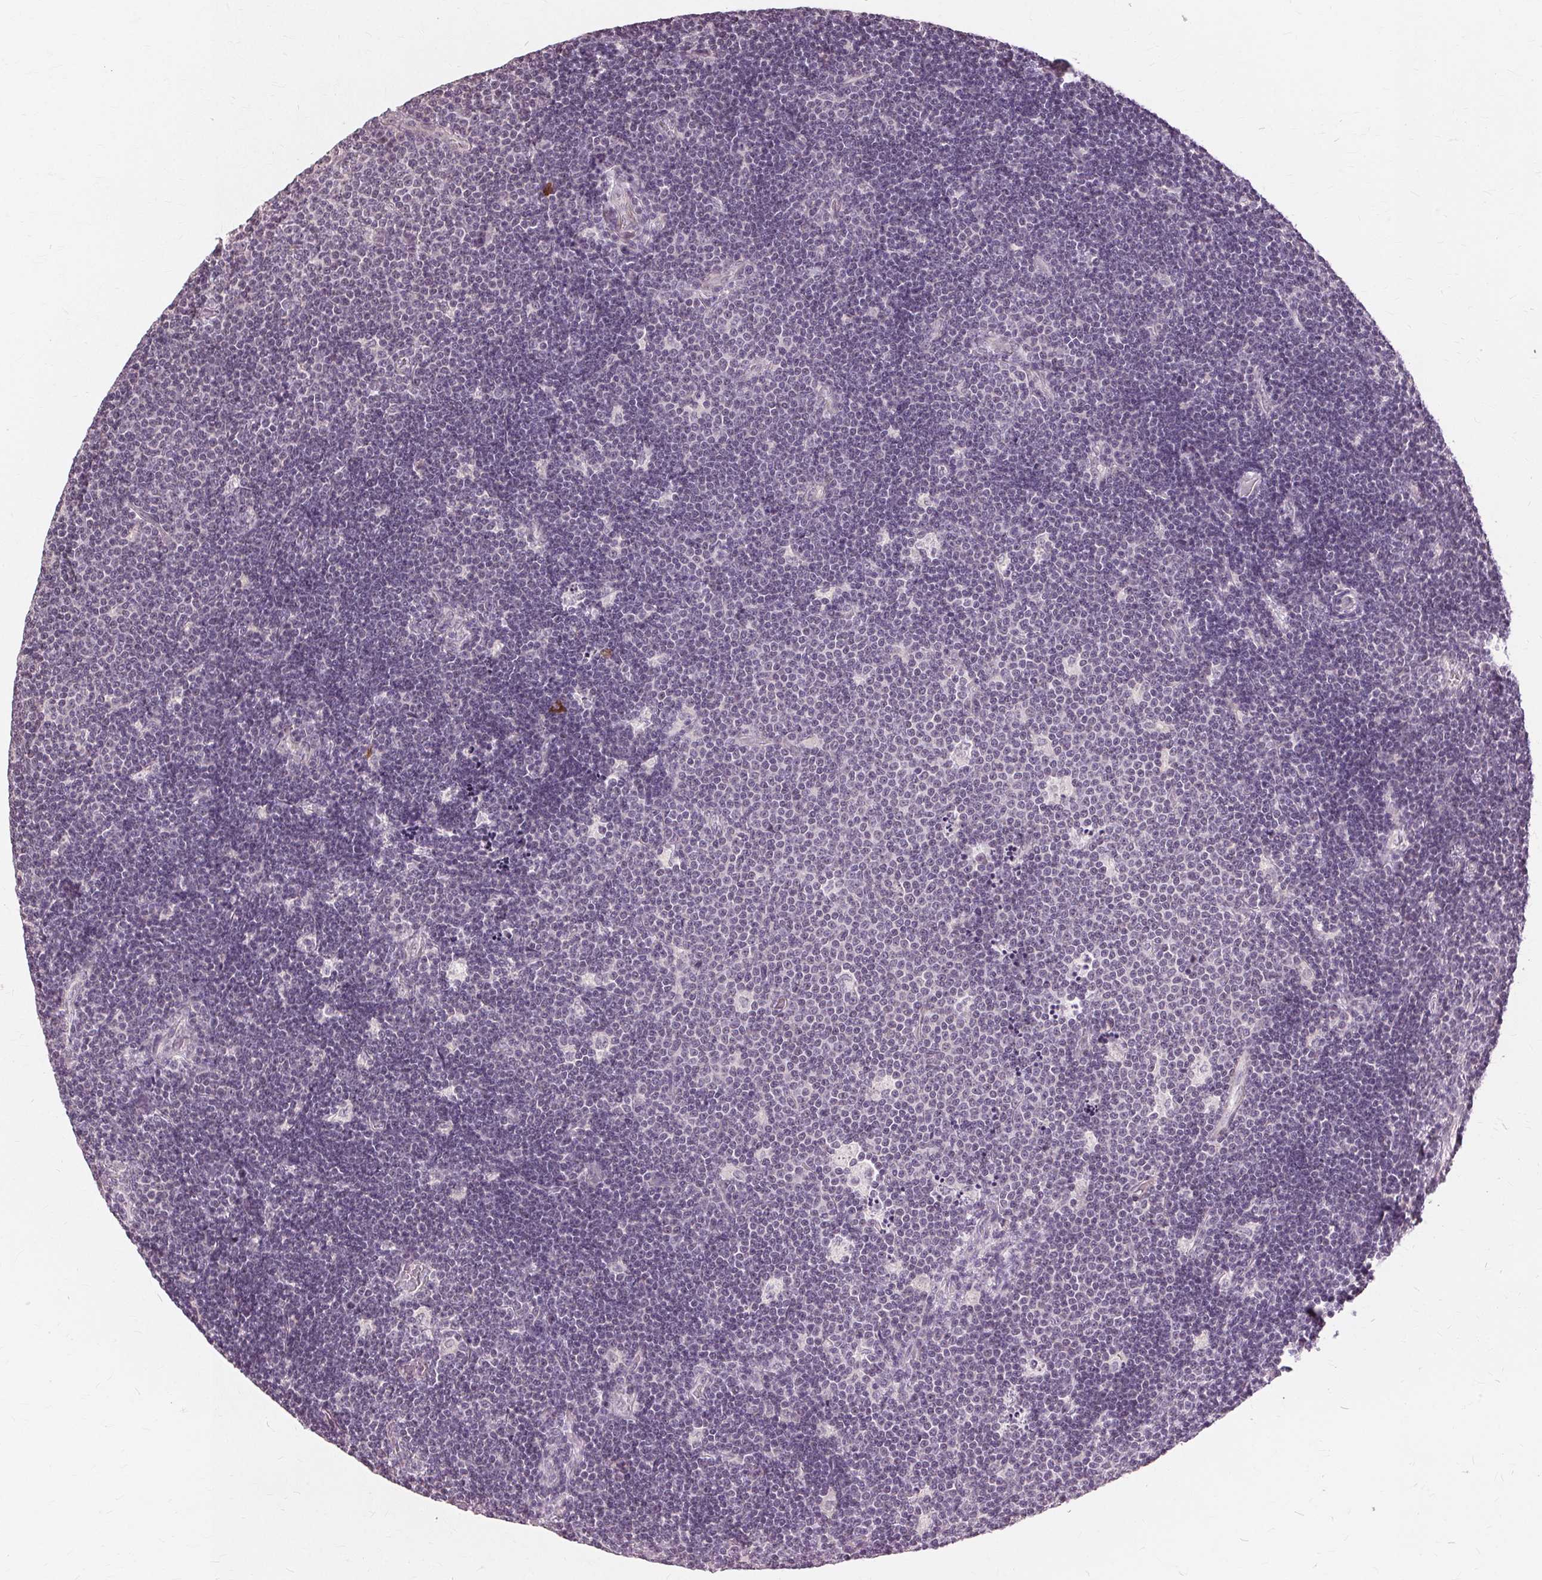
{"staining": {"intensity": "negative", "quantity": "none", "location": "none"}, "tissue": "lymphoma", "cell_type": "Tumor cells", "image_type": "cancer", "snomed": [{"axis": "morphology", "description": "Malignant lymphoma, non-Hodgkin's type, Low grade"}, {"axis": "topography", "description": "Brain"}], "caption": "This is a image of immunohistochemistry staining of malignant lymphoma, non-Hodgkin's type (low-grade), which shows no expression in tumor cells. (Immunohistochemistry (ihc), brightfield microscopy, high magnification).", "gene": "SIGLEC6", "patient": {"sex": "female", "age": 66}}